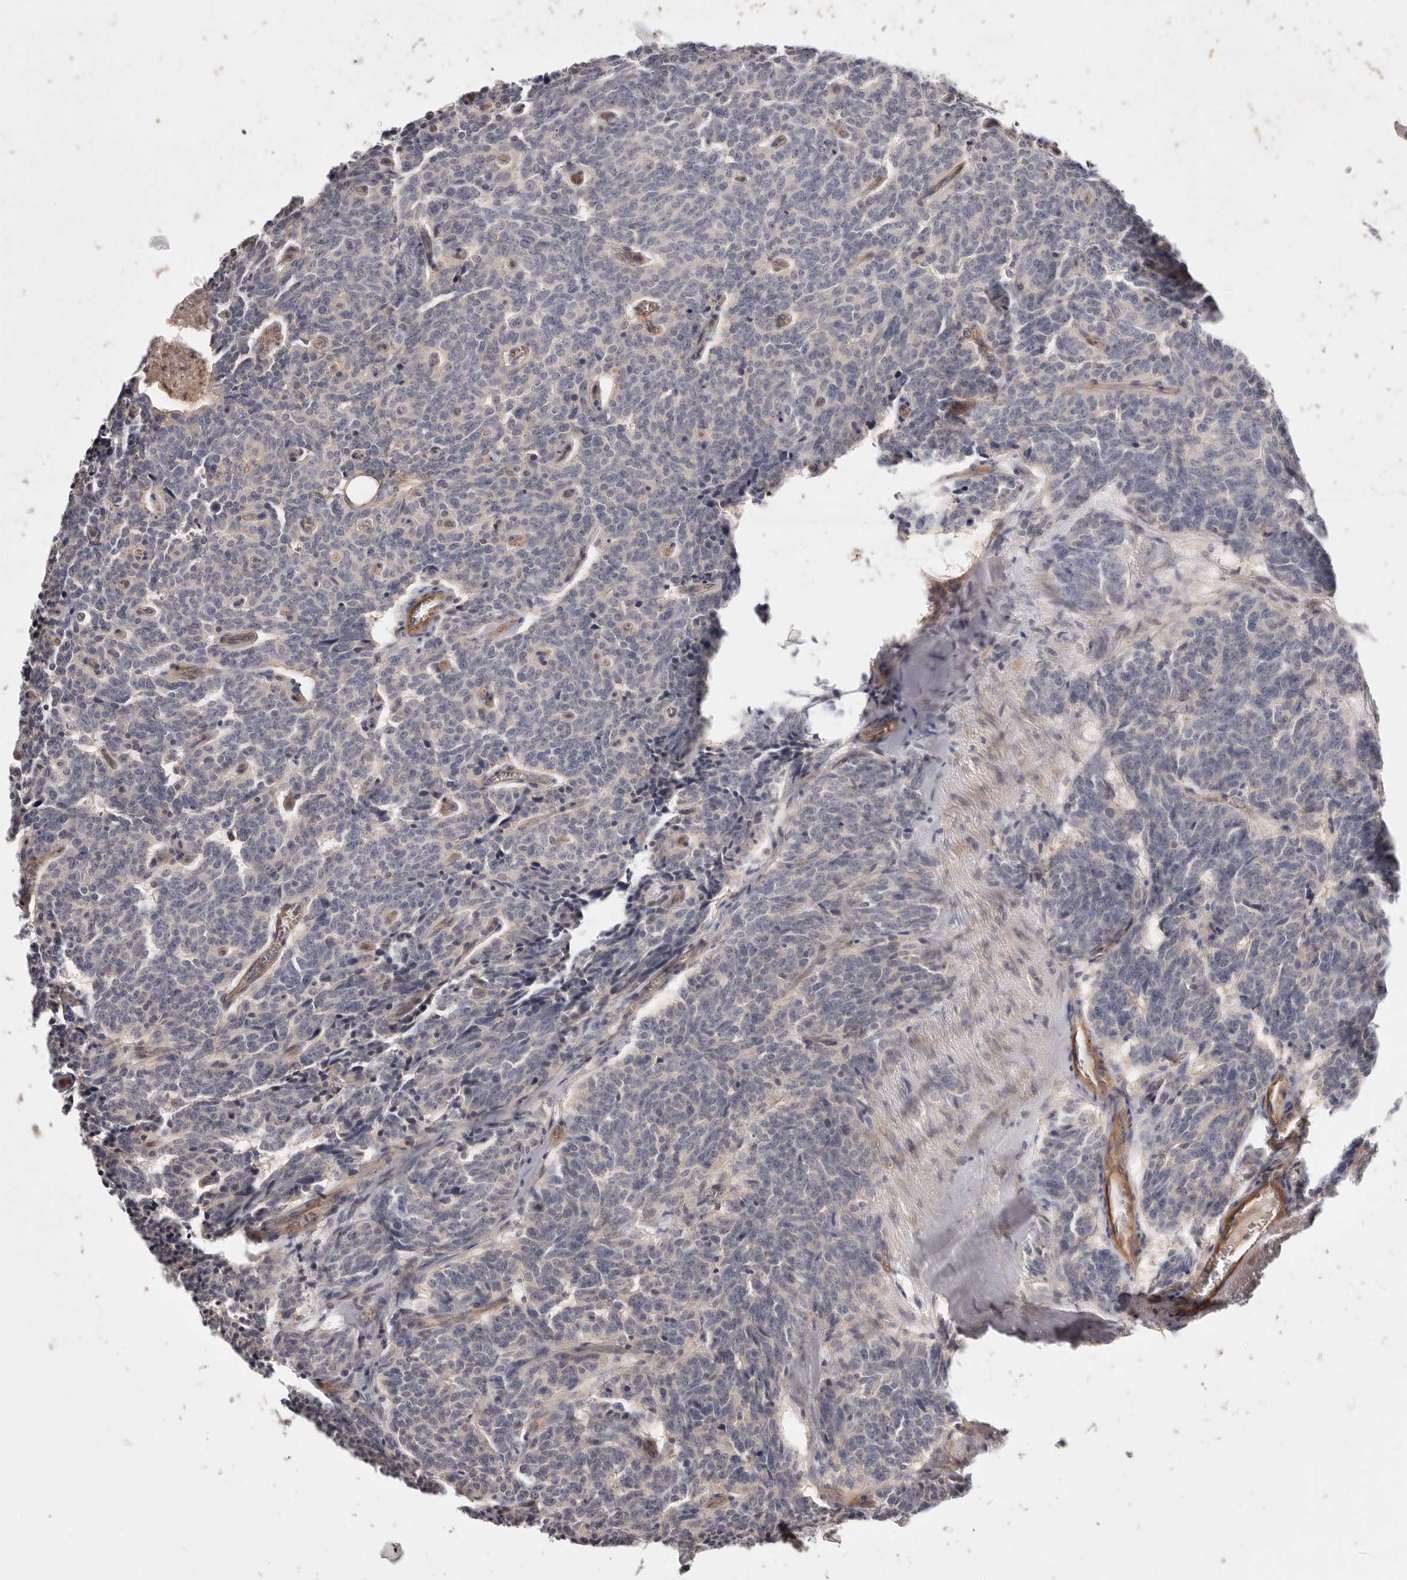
{"staining": {"intensity": "negative", "quantity": "none", "location": "none"}, "tissue": "carcinoid", "cell_type": "Tumor cells", "image_type": "cancer", "snomed": [{"axis": "morphology", "description": "Carcinoid, malignant, NOS"}, {"axis": "topography", "description": "Lung"}], "caption": "Tumor cells show no significant protein staining in carcinoid.", "gene": "SLC35B2", "patient": {"sex": "female", "age": 46}}